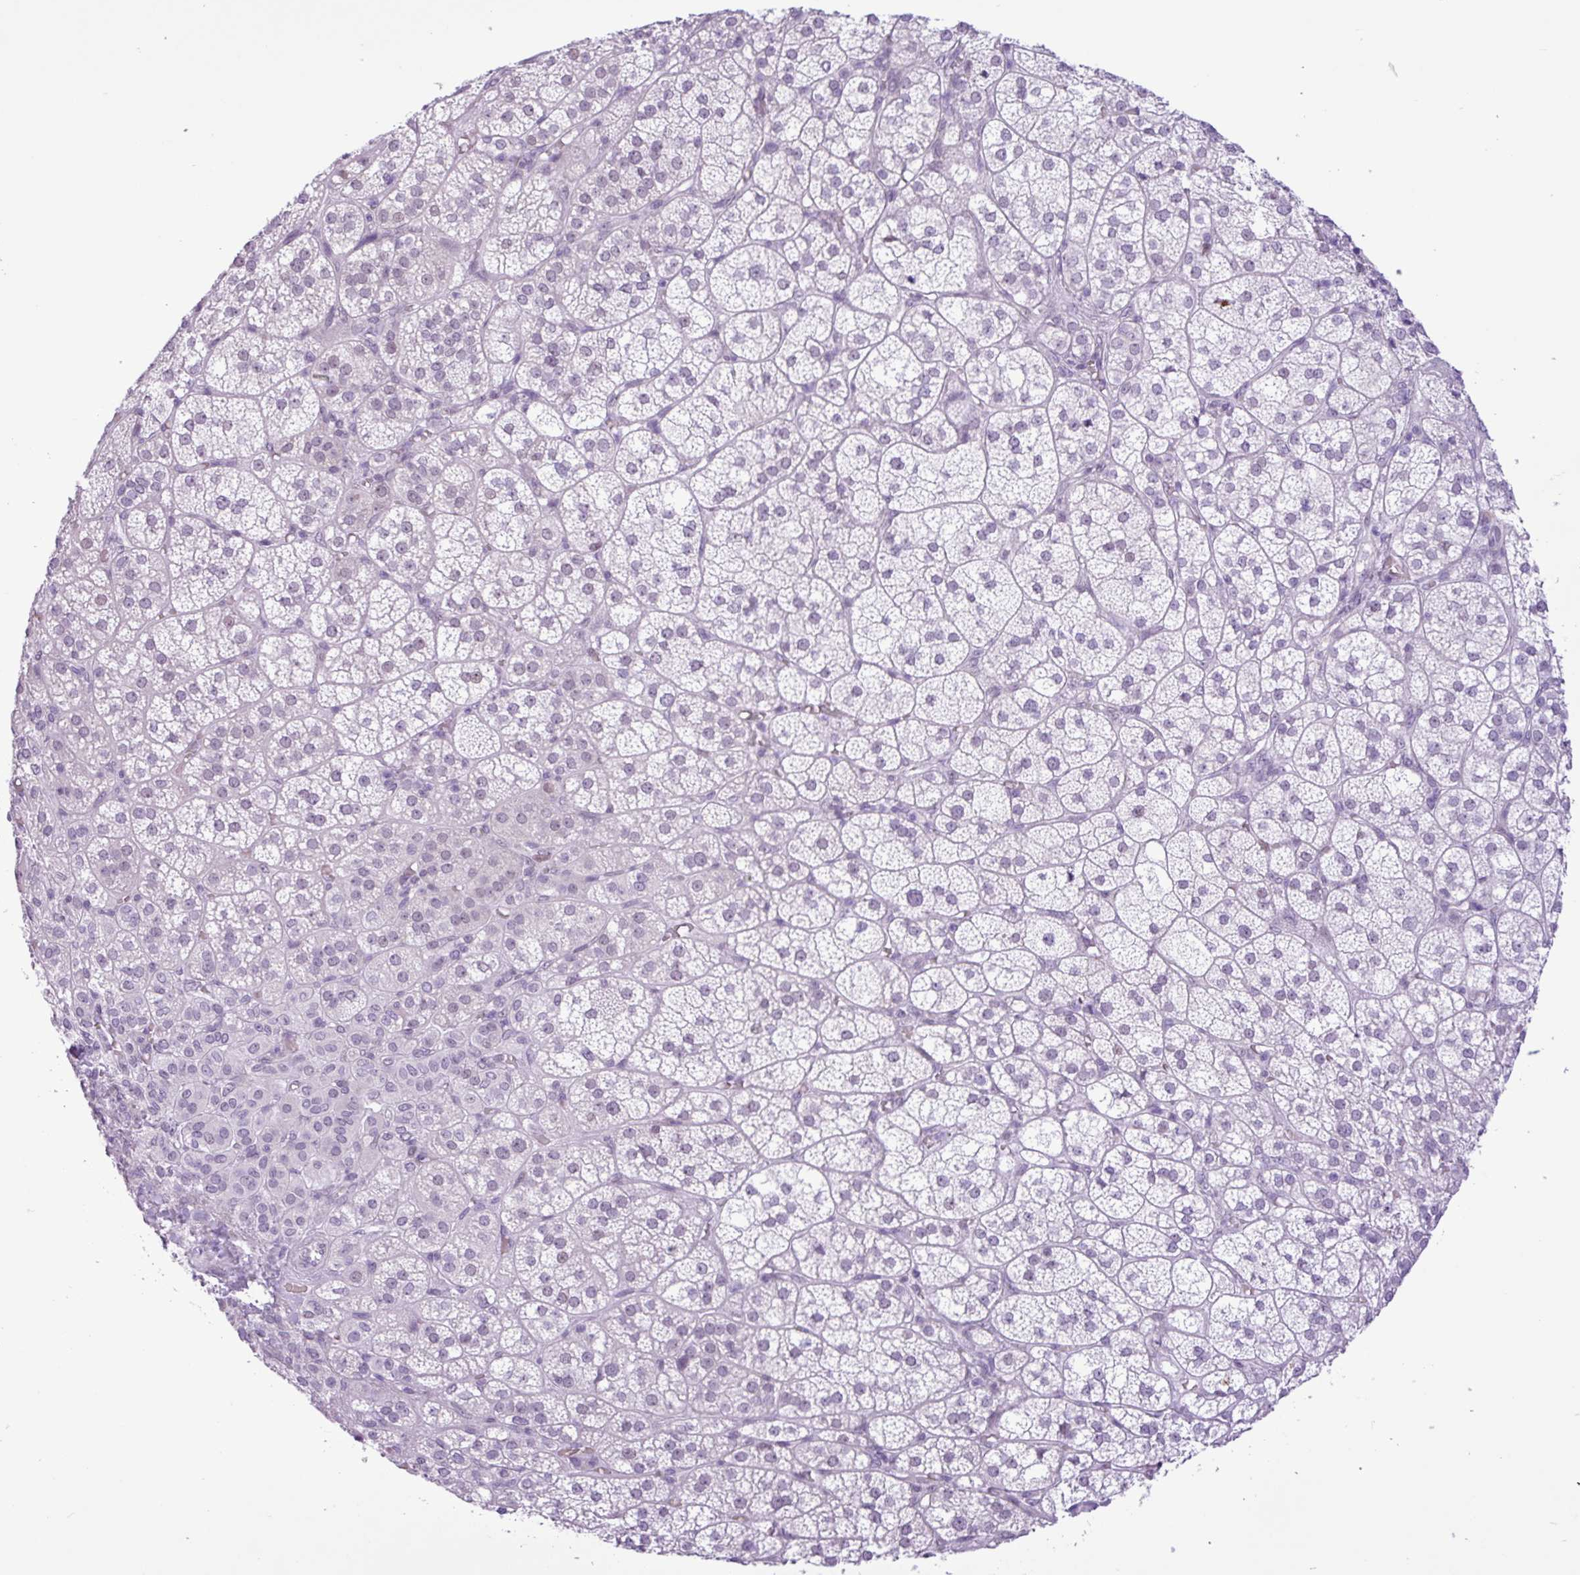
{"staining": {"intensity": "negative", "quantity": "none", "location": "none"}, "tissue": "adrenal gland", "cell_type": "Glandular cells", "image_type": "normal", "snomed": [{"axis": "morphology", "description": "Normal tissue, NOS"}, {"axis": "topography", "description": "Adrenal gland"}], "caption": "A high-resolution image shows immunohistochemistry (IHC) staining of normal adrenal gland, which reveals no significant staining in glandular cells.", "gene": "ELOA2", "patient": {"sex": "female", "age": 60}}